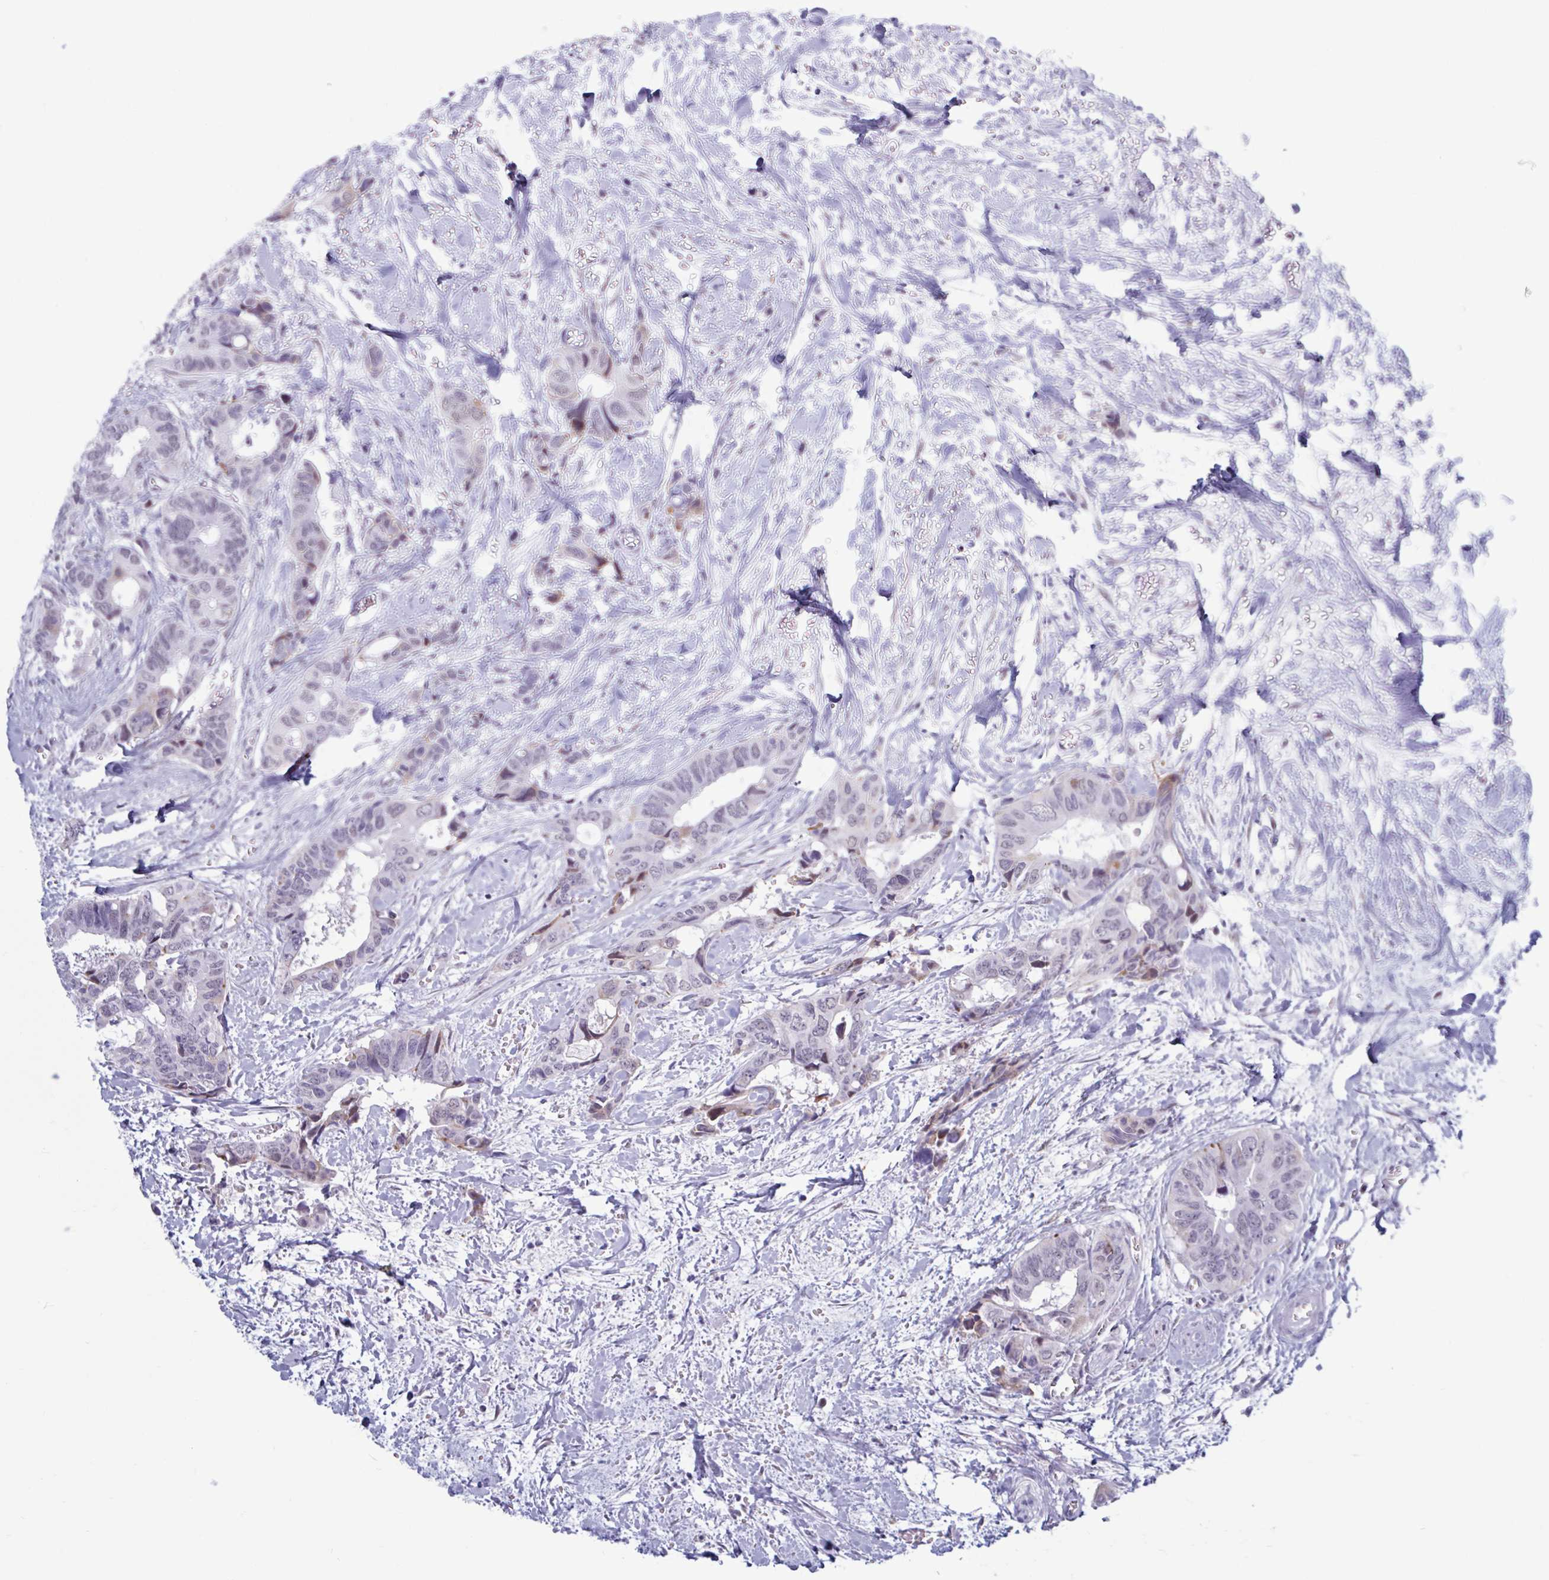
{"staining": {"intensity": "negative", "quantity": "none", "location": "none"}, "tissue": "colorectal cancer", "cell_type": "Tumor cells", "image_type": "cancer", "snomed": [{"axis": "morphology", "description": "Adenocarcinoma, NOS"}, {"axis": "topography", "description": "Rectum"}], "caption": "IHC image of neoplastic tissue: human colorectal cancer stained with DAB exhibits no significant protein positivity in tumor cells.", "gene": "MSMB", "patient": {"sex": "male", "age": 76}}